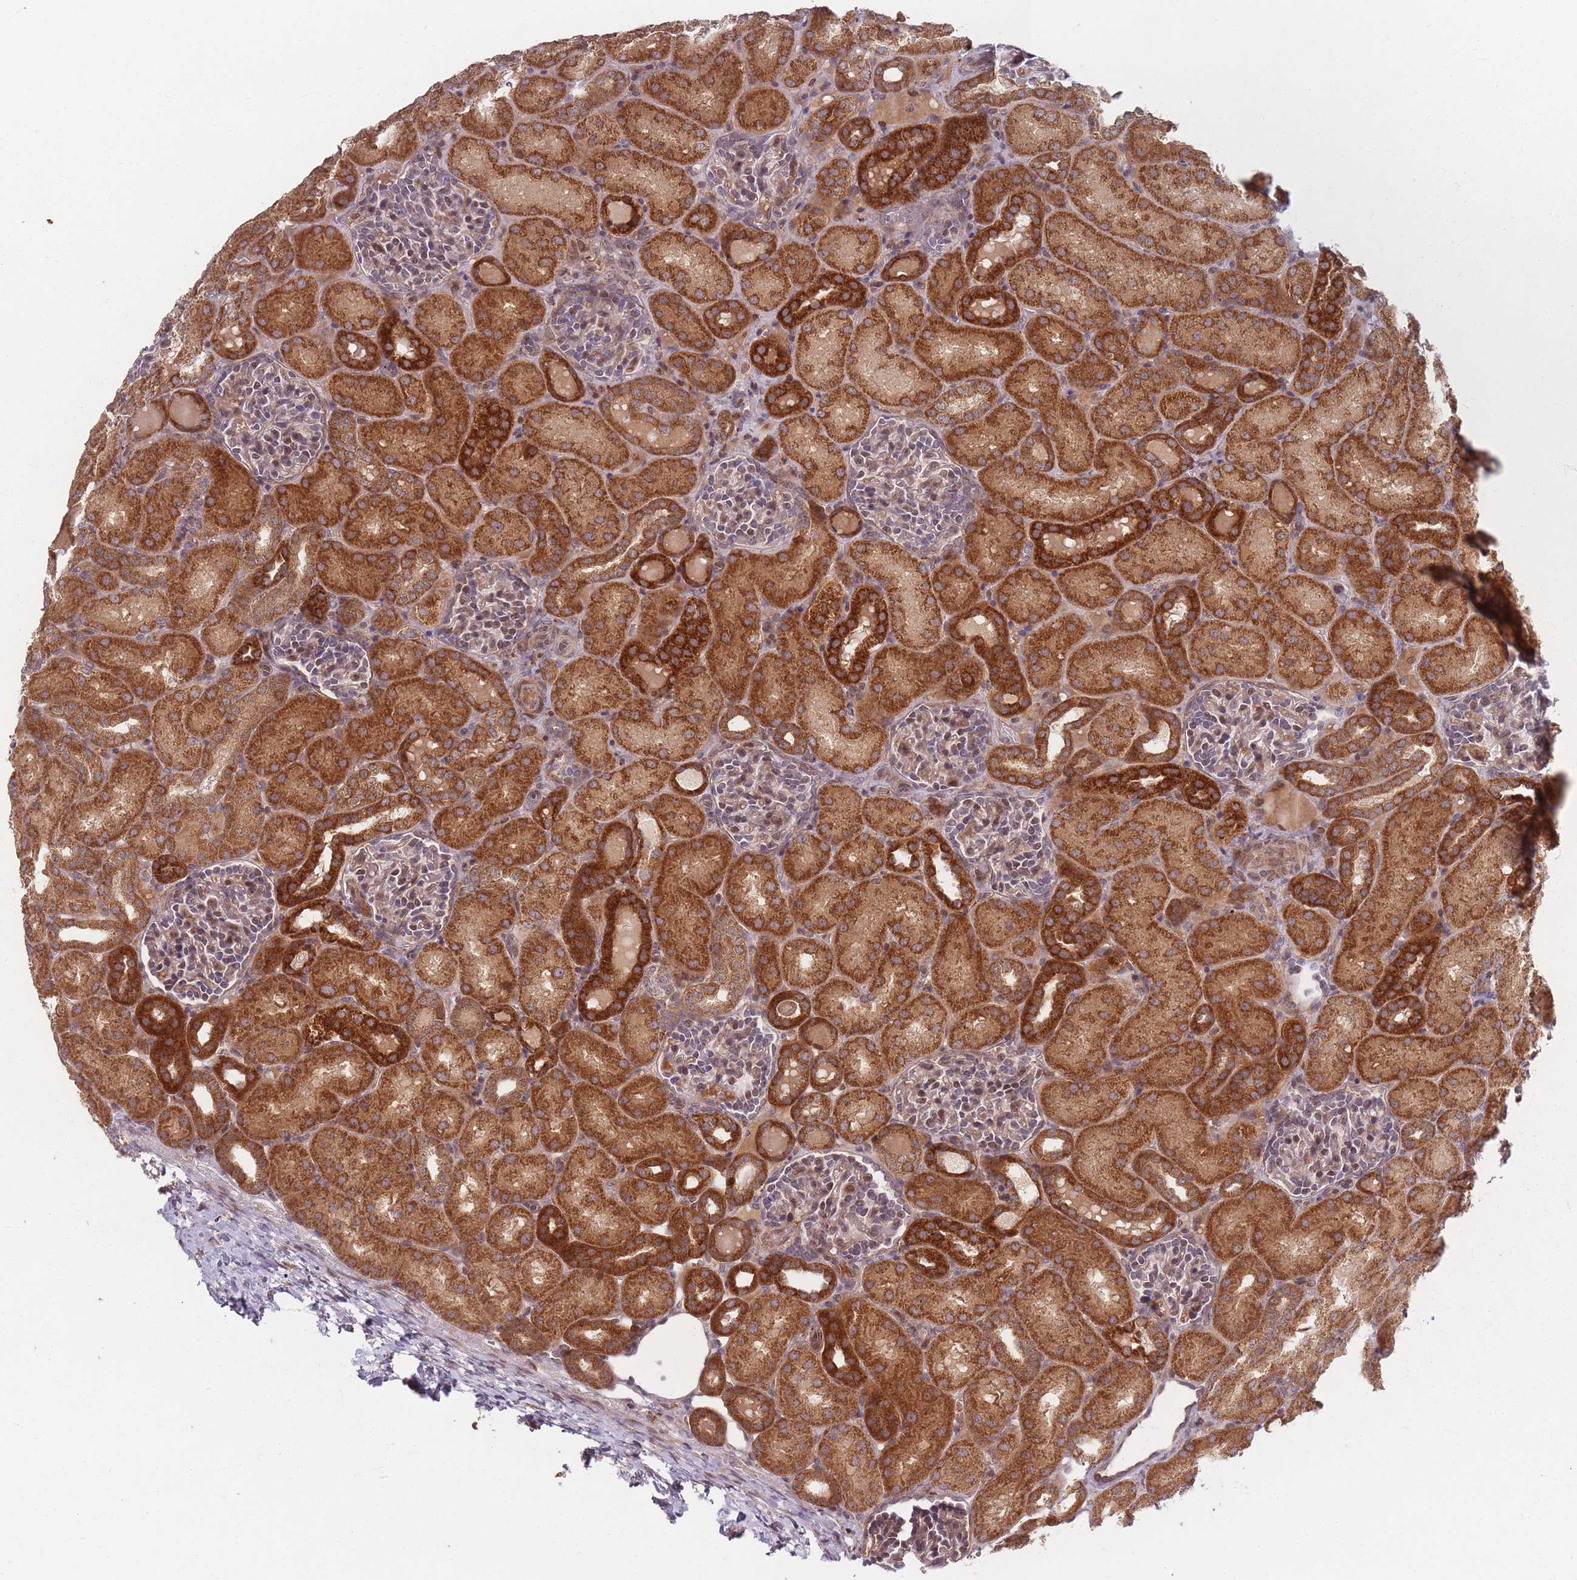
{"staining": {"intensity": "moderate", "quantity": "<25%", "location": "cytoplasmic/membranous"}, "tissue": "kidney", "cell_type": "Cells in glomeruli", "image_type": "normal", "snomed": [{"axis": "morphology", "description": "Normal tissue, NOS"}, {"axis": "topography", "description": "Kidney"}], "caption": "Immunohistochemistry (IHC) of normal kidney shows low levels of moderate cytoplasmic/membranous expression in approximately <25% of cells in glomeruli. (brown staining indicates protein expression, while blue staining denotes nuclei).", "gene": "RADX", "patient": {"sex": "male", "age": 1}}